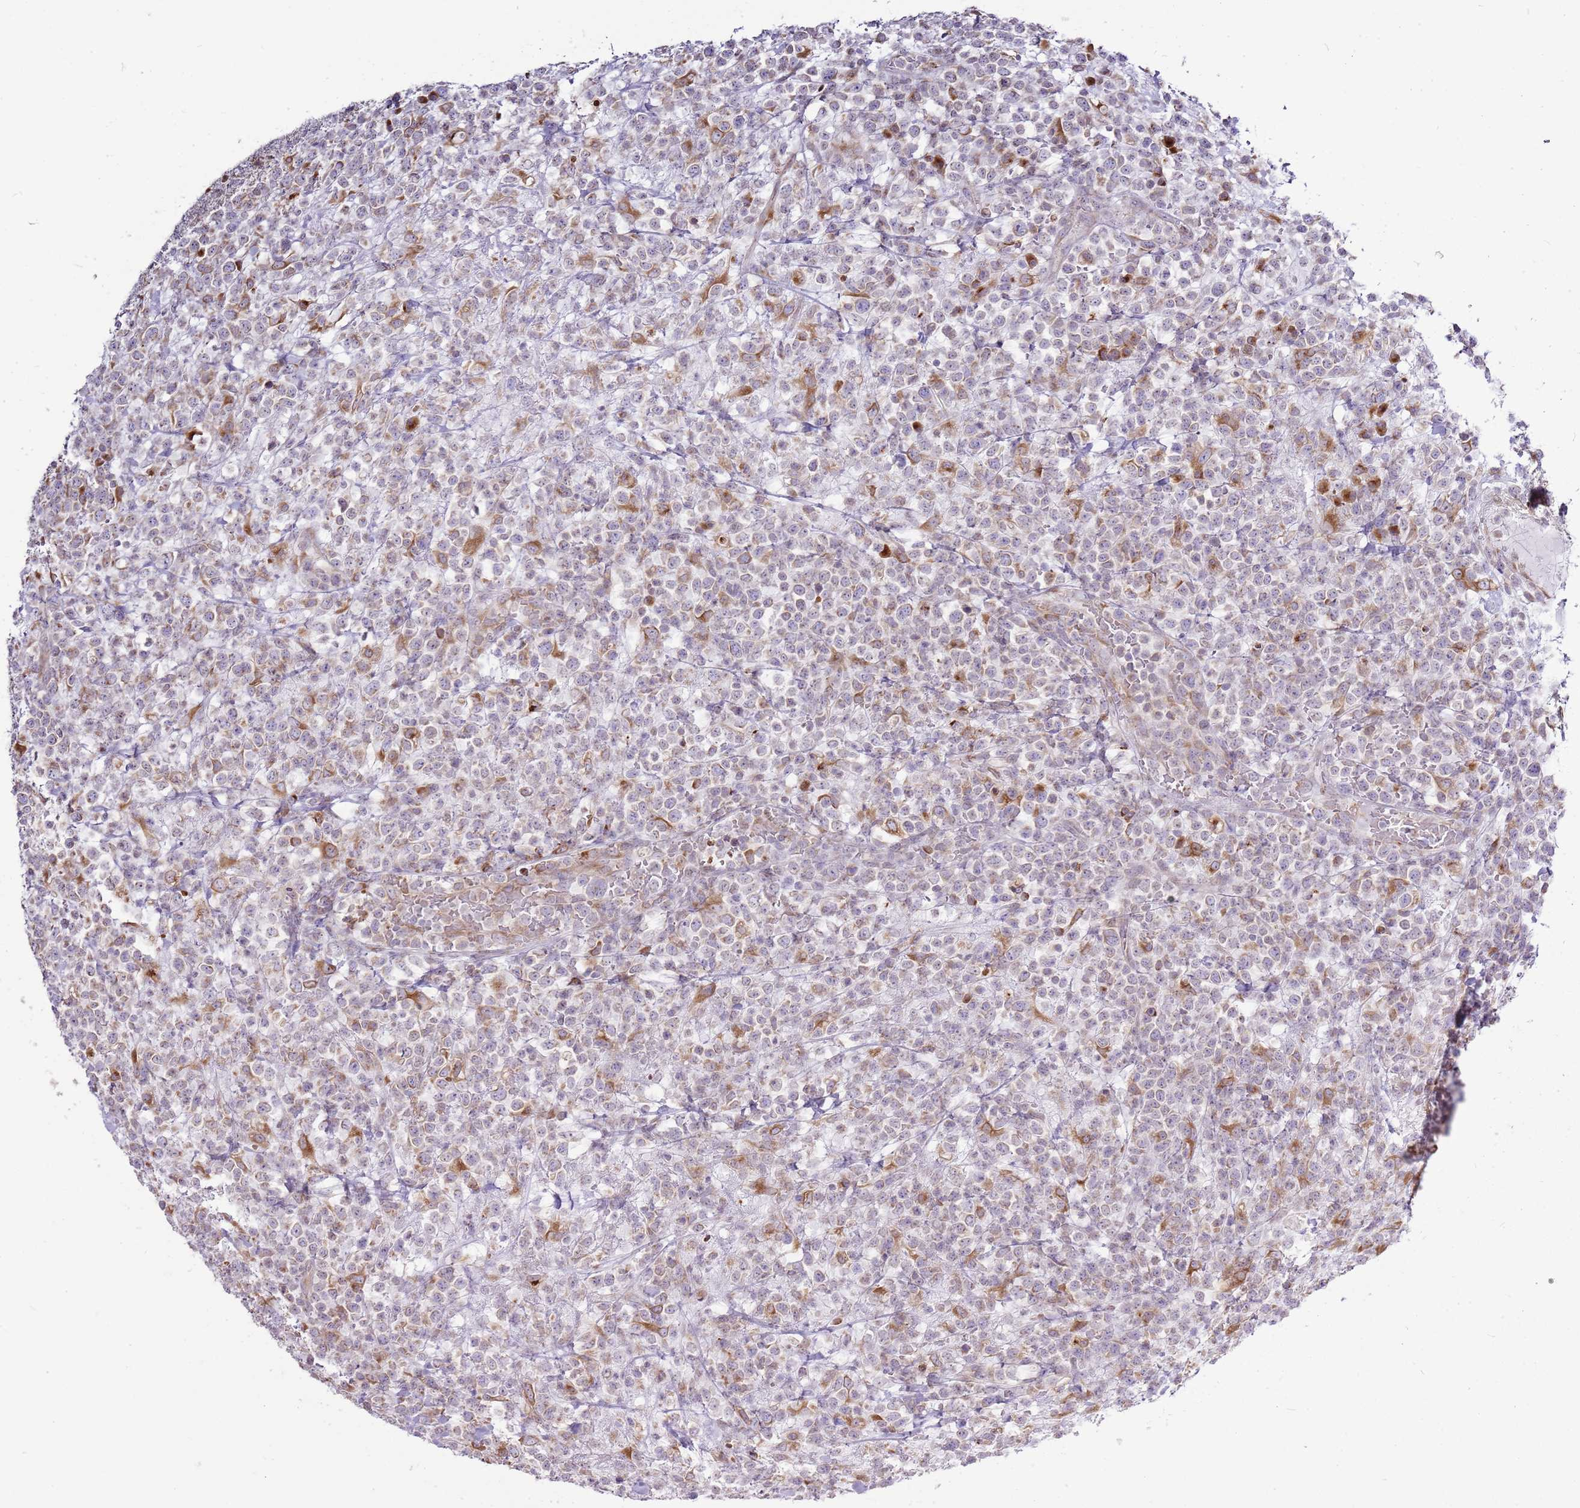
{"staining": {"intensity": "moderate", "quantity": "<25%", "location": "cytoplasmic/membranous"}, "tissue": "lymphoma", "cell_type": "Tumor cells", "image_type": "cancer", "snomed": [{"axis": "morphology", "description": "Malignant lymphoma, non-Hodgkin's type, High grade"}, {"axis": "topography", "description": "Colon"}], "caption": "Malignant lymphoma, non-Hodgkin's type (high-grade) stained with immunohistochemistry exhibits moderate cytoplasmic/membranous expression in approximately <25% of tumor cells.", "gene": "TMED10", "patient": {"sex": "female", "age": 53}}